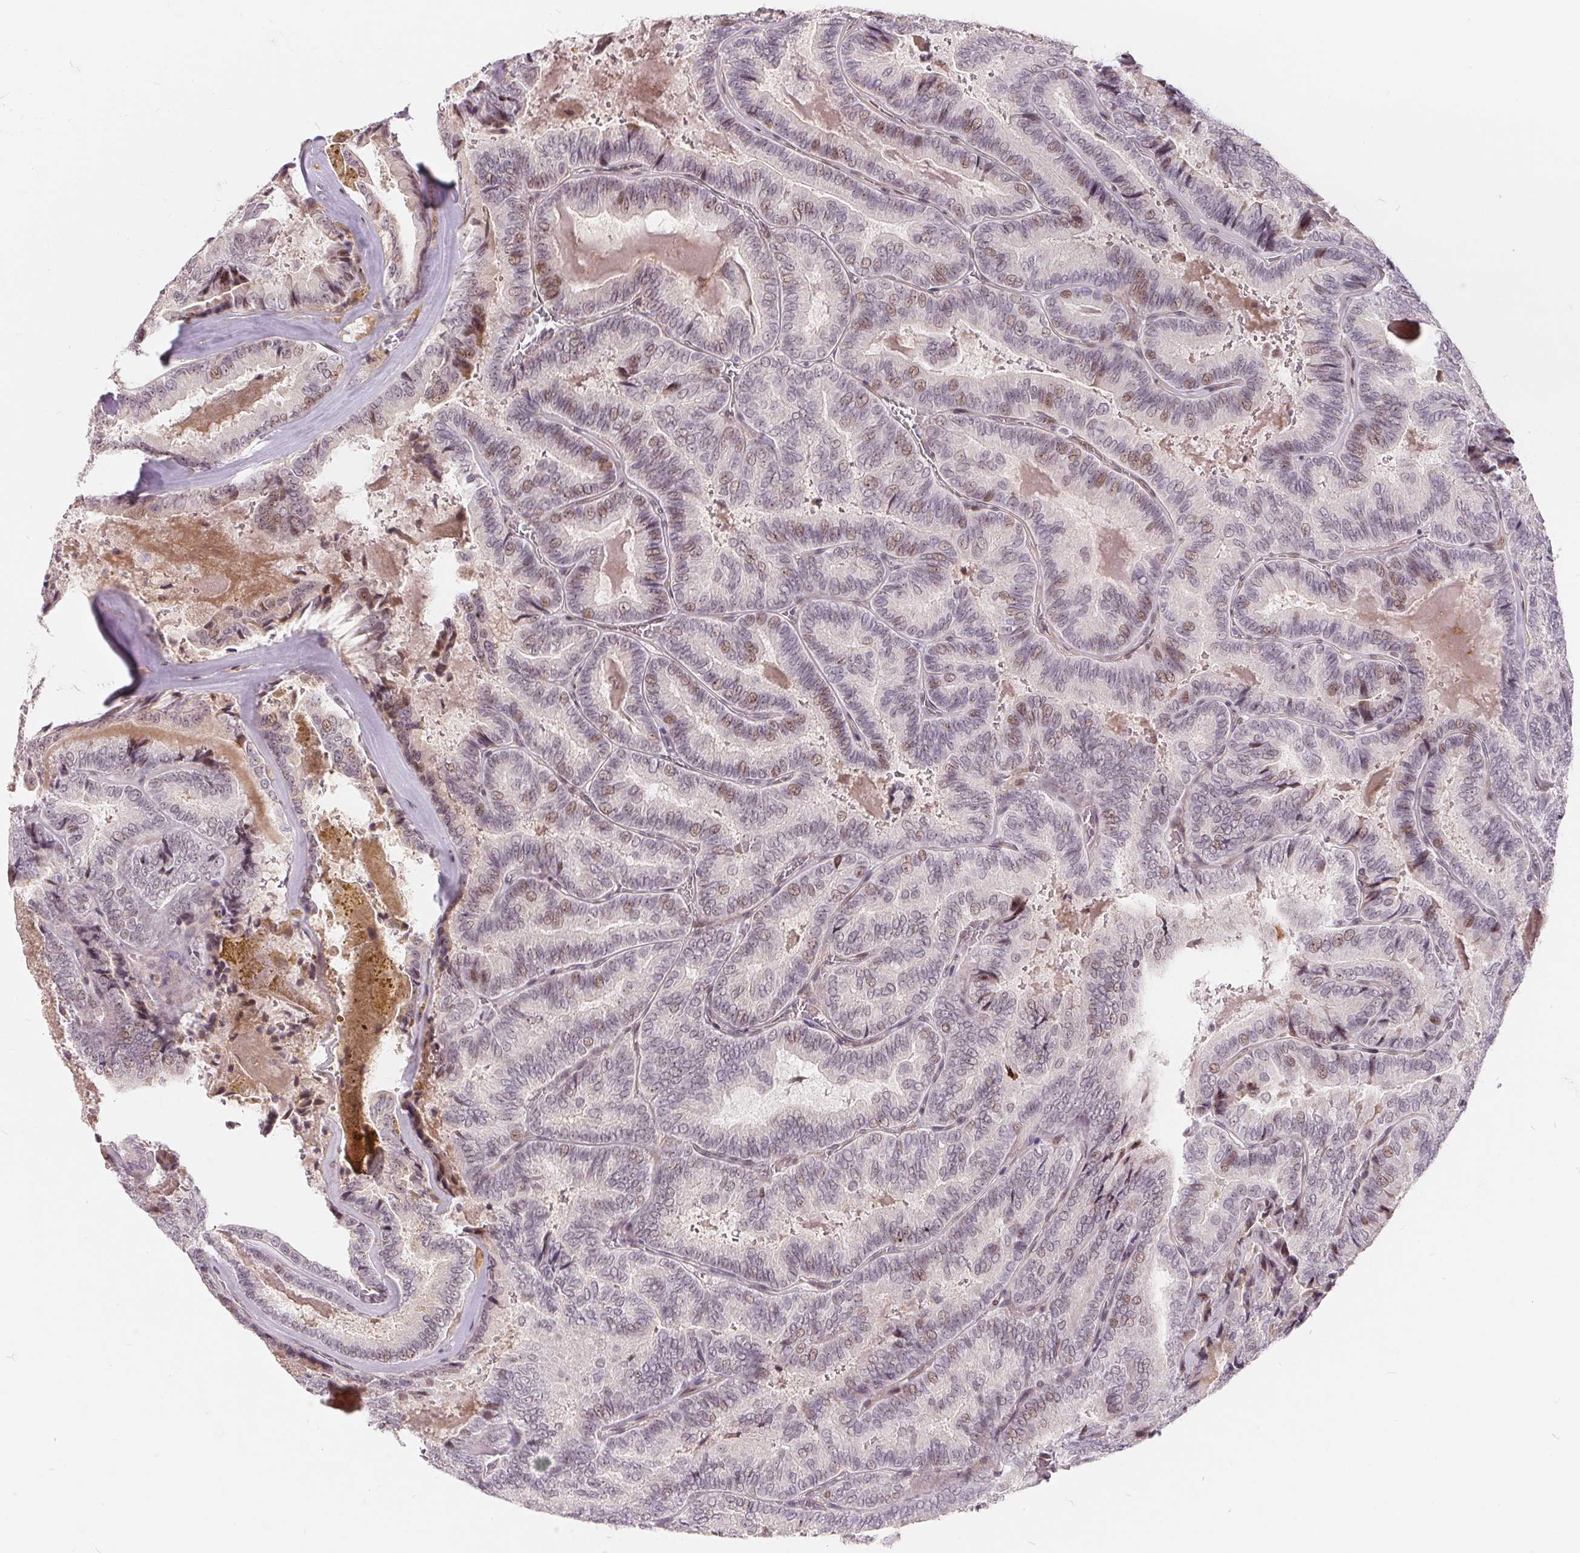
{"staining": {"intensity": "moderate", "quantity": "25%-75%", "location": "nuclear"}, "tissue": "thyroid cancer", "cell_type": "Tumor cells", "image_type": "cancer", "snomed": [{"axis": "morphology", "description": "Papillary adenocarcinoma, NOS"}, {"axis": "topography", "description": "Thyroid gland"}], "caption": "A brown stain shows moderate nuclear expression of a protein in human papillary adenocarcinoma (thyroid) tumor cells.", "gene": "NRG2", "patient": {"sex": "female", "age": 75}}